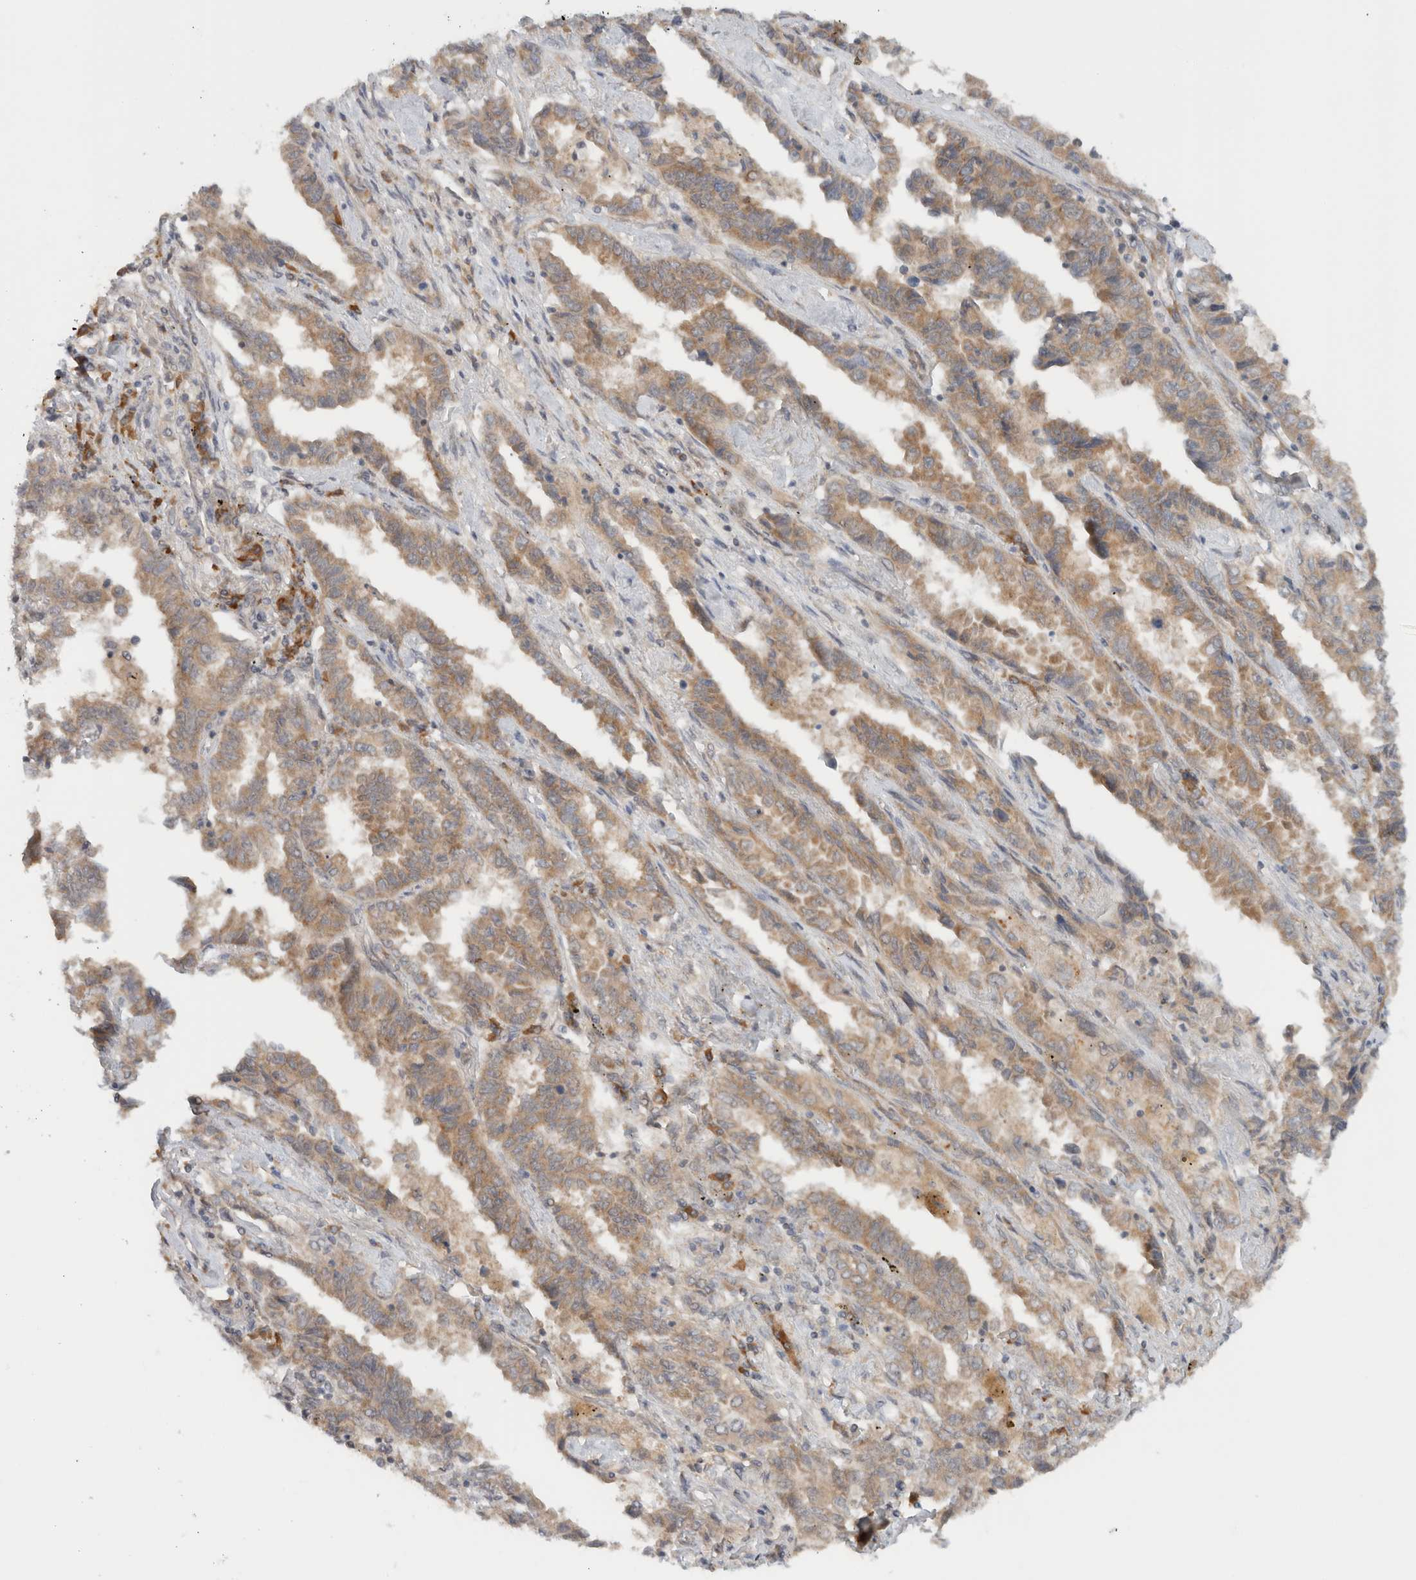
{"staining": {"intensity": "moderate", "quantity": ">75%", "location": "cytoplasmic/membranous"}, "tissue": "lung cancer", "cell_type": "Tumor cells", "image_type": "cancer", "snomed": [{"axis": "morphology", "description": "Adenocarcinoma, NOS"}, {"axis": "topography", "description": "Lung"}], "caption": "Immunohistochemical staining of human lung adenocarcinoma shows moderate cytoplasmic/membranous protein staining in approximately >75% of tumor cells.", "gene": "ARFGEF2", "patient": {"sex": "female", "age": 51}}